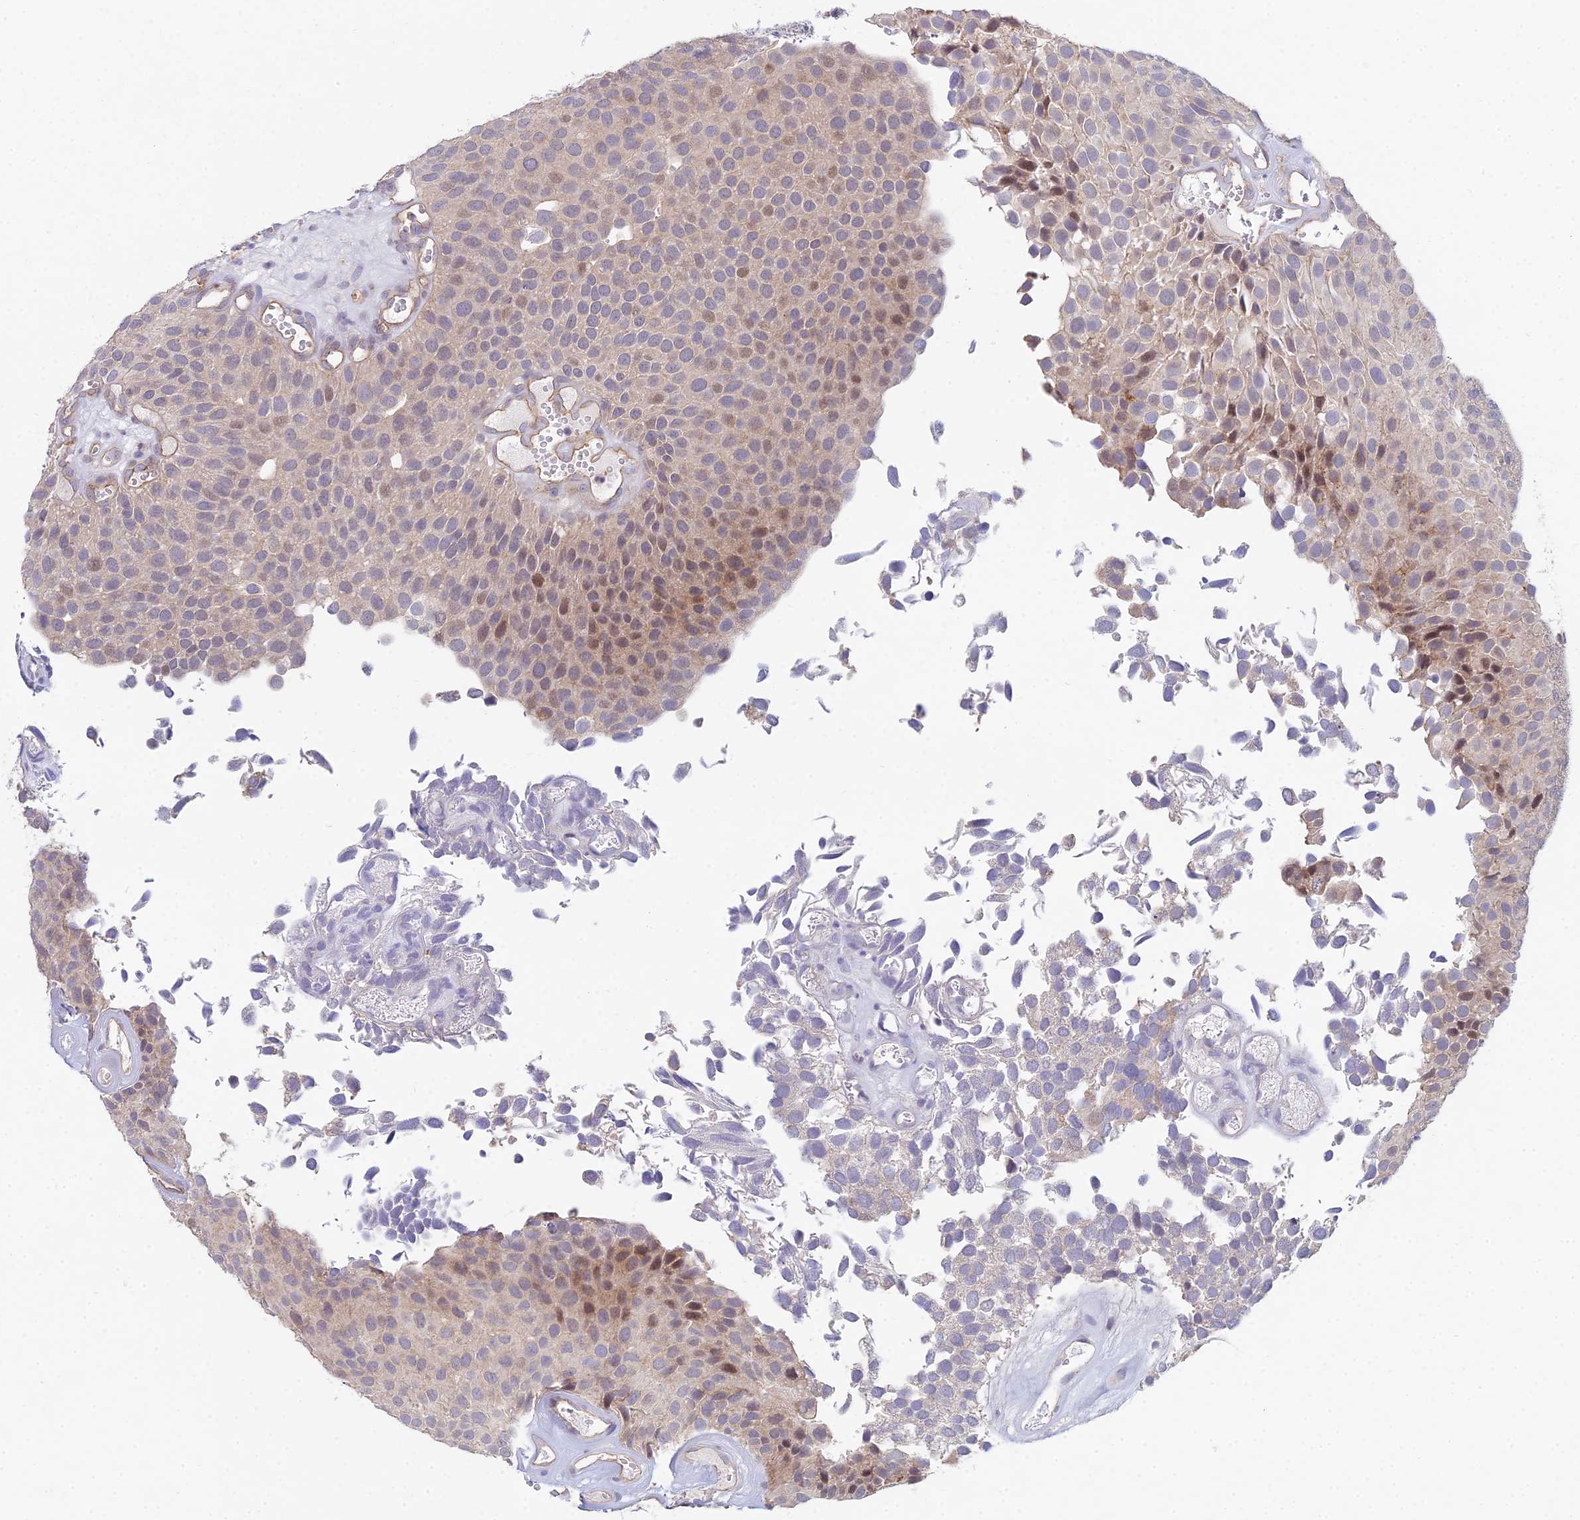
{"staining": {"intensity": "moderate", "quantity": "<25%", "location": "cytoplasmic/membranous,nuclear"}, "tissue": "urothelial cancer", "cell_type": "Tumor cells", "image_type": "cancer", "snomed": [{"axis": "morphology", "description": "Urothelial carcinoma, Low grade"}, {"axis": "topography", "description": "Urinary bladder"}], "caption": "Brown immunohistochemical staining in human urothelial carcinoma (low-grade) shows moderate cytoplasmic/membranous and nuclear positivity in about <25% of tumor cells.", "gene": "METTL26", "patient": {"sex": "male", "age": 89}}